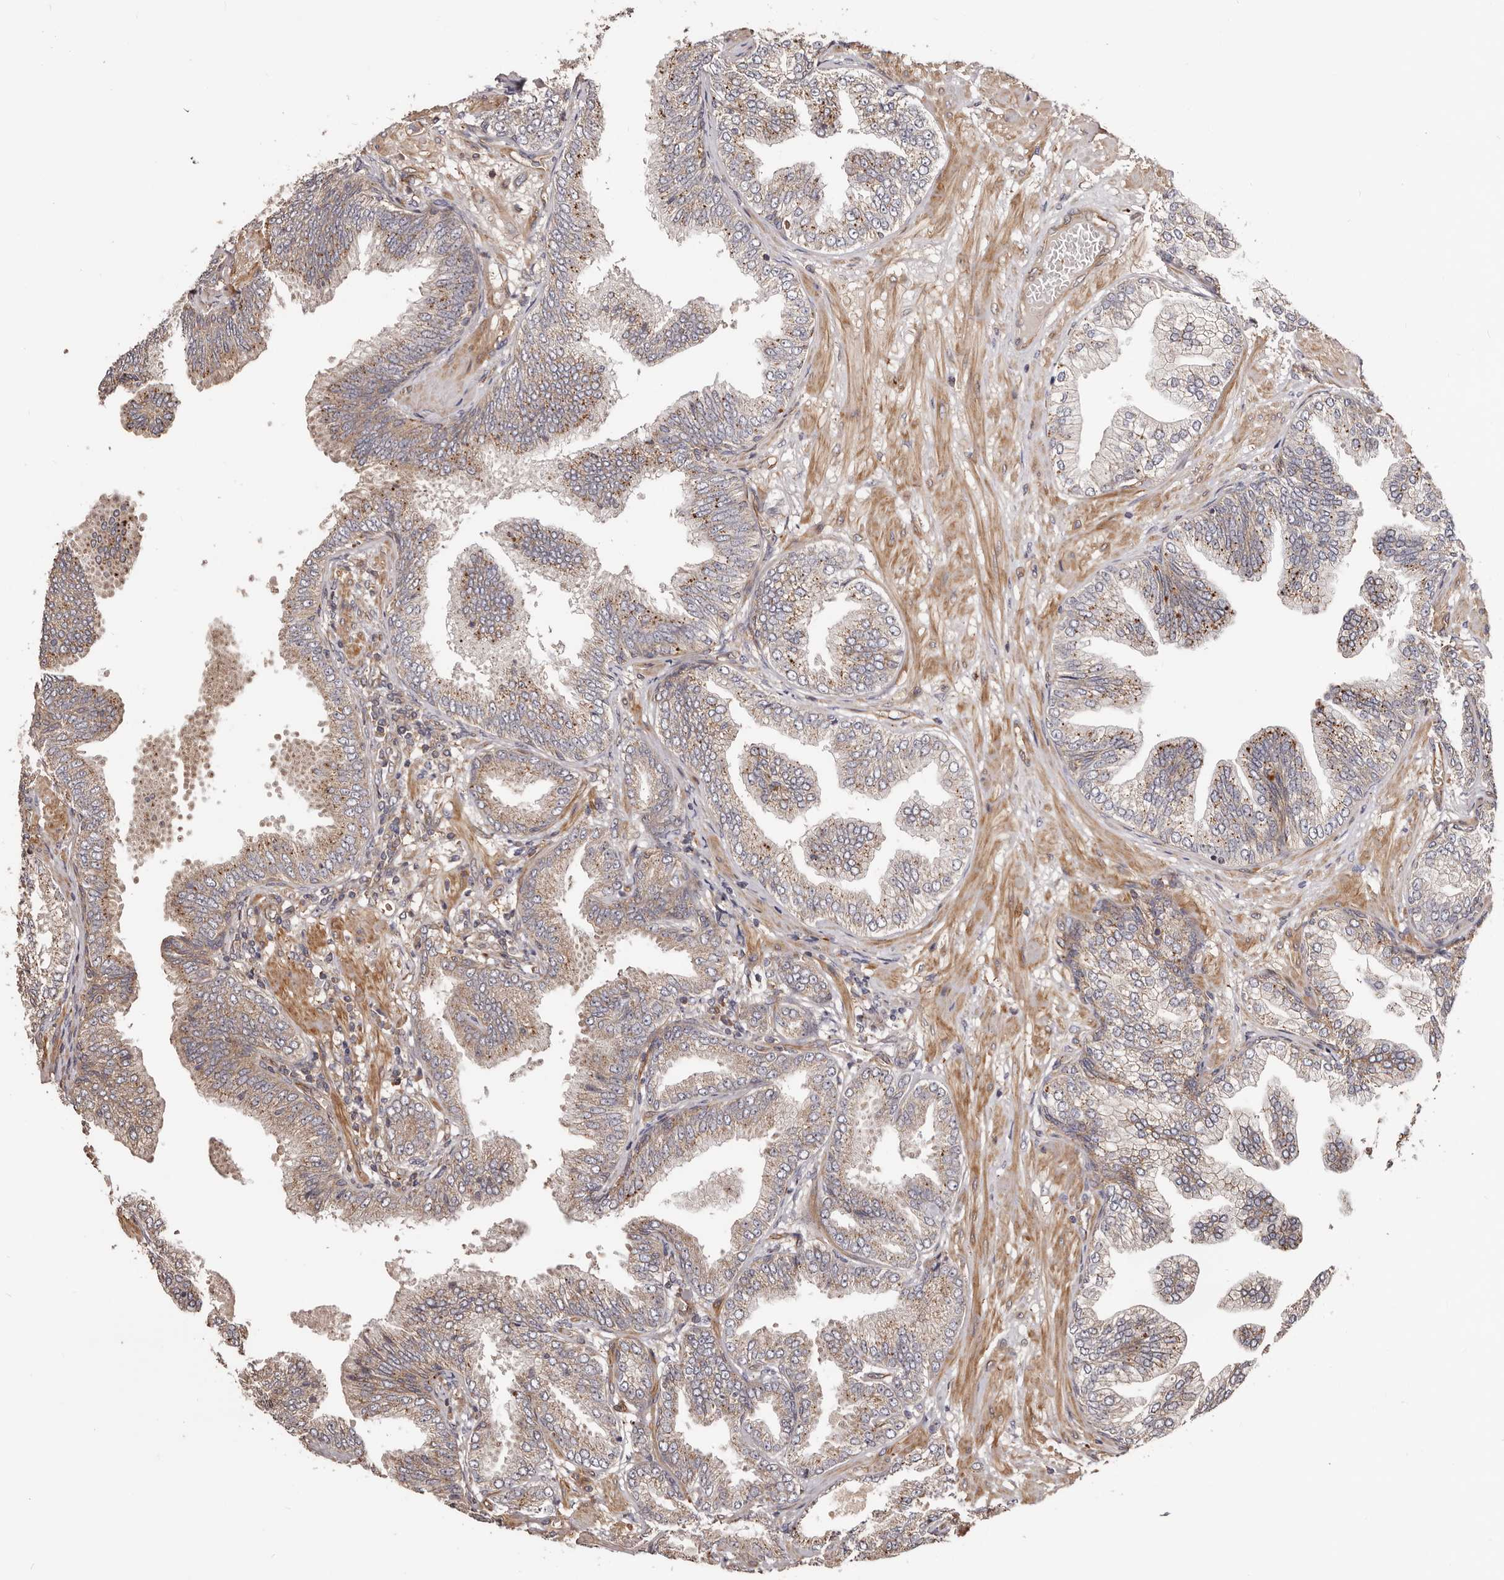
{"staining": {"intensity": "weak", "quantity": "<25%", "location": "cytoplasmic/membranous"}, "tissue": "prostate cancer", "cell_type": "Tumor cells", "image_type": "cancer", "snomed": [{"axis": "morphology", "description": "Adenocarcinoma, Low grade"}, {"axis": "topography", "description": "Prostate"}], "caption": "Immunohistochemistry (IHC) of human prostate cancer reveals no positivity in tumor cells.", "gene": "GTPBP1", "patient": {"sex": "male", "age": 63}}